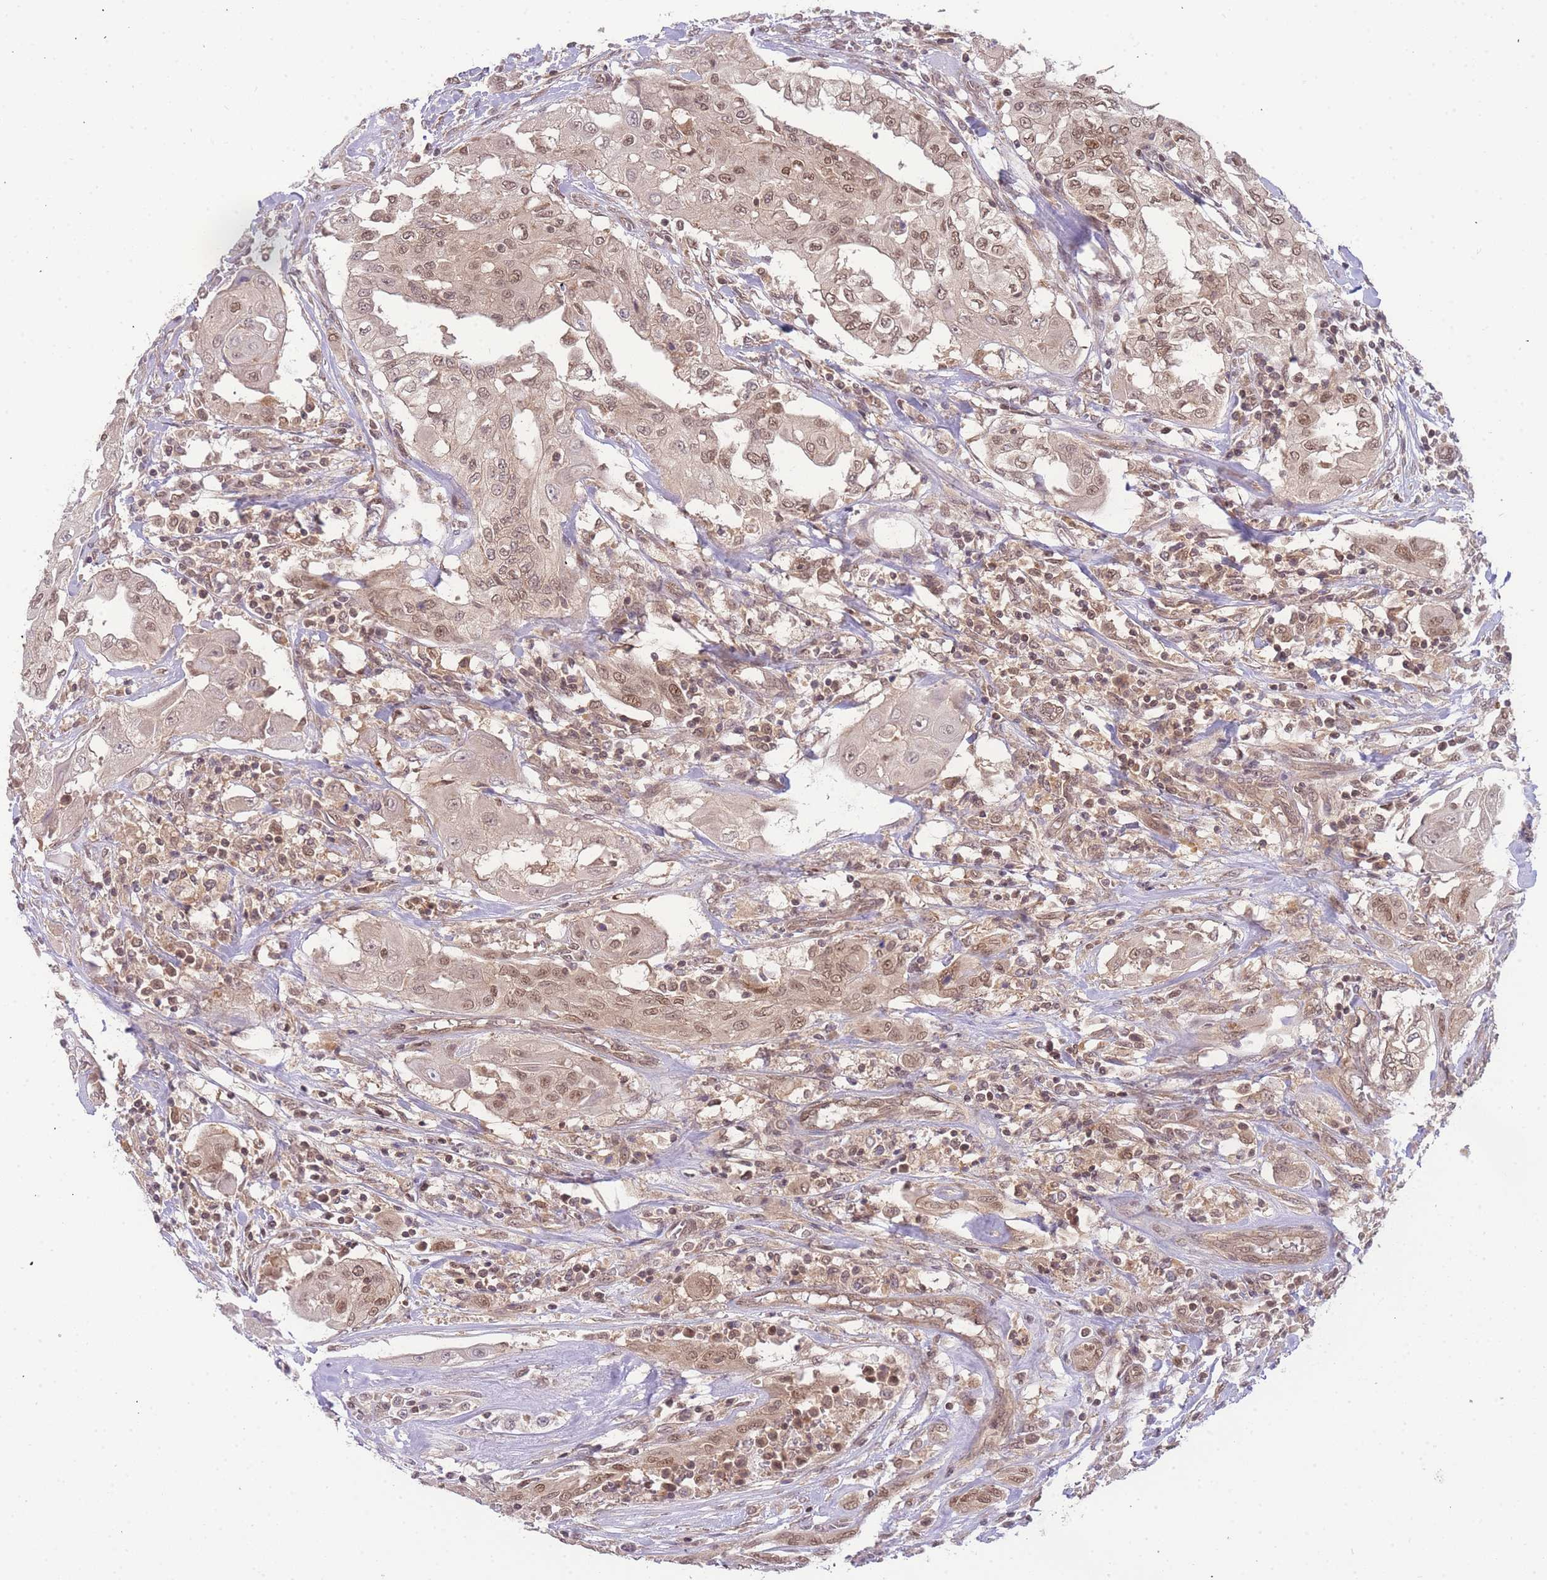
{"staining": {"intensity": "moderate", "quantity": ">75%", "location": "nuclear"}, "tissue": "thyroid cancer", "cell_type": "Tumor cells", "image_type": "cancer", "snomed": [{"axis": "morphology", "description": "Papillary adenocarcinoma, NOS"}, {"axis": "topography", "description": "Thyroid gland"}], "caption": "Immunohistochemical staining of thyroid cancer exhibits moderate nuclear protein positivity in approximately >75% of tumor cells.", "gene": "KIAA1191", "patient": {"sex": "female", "age": 59}}